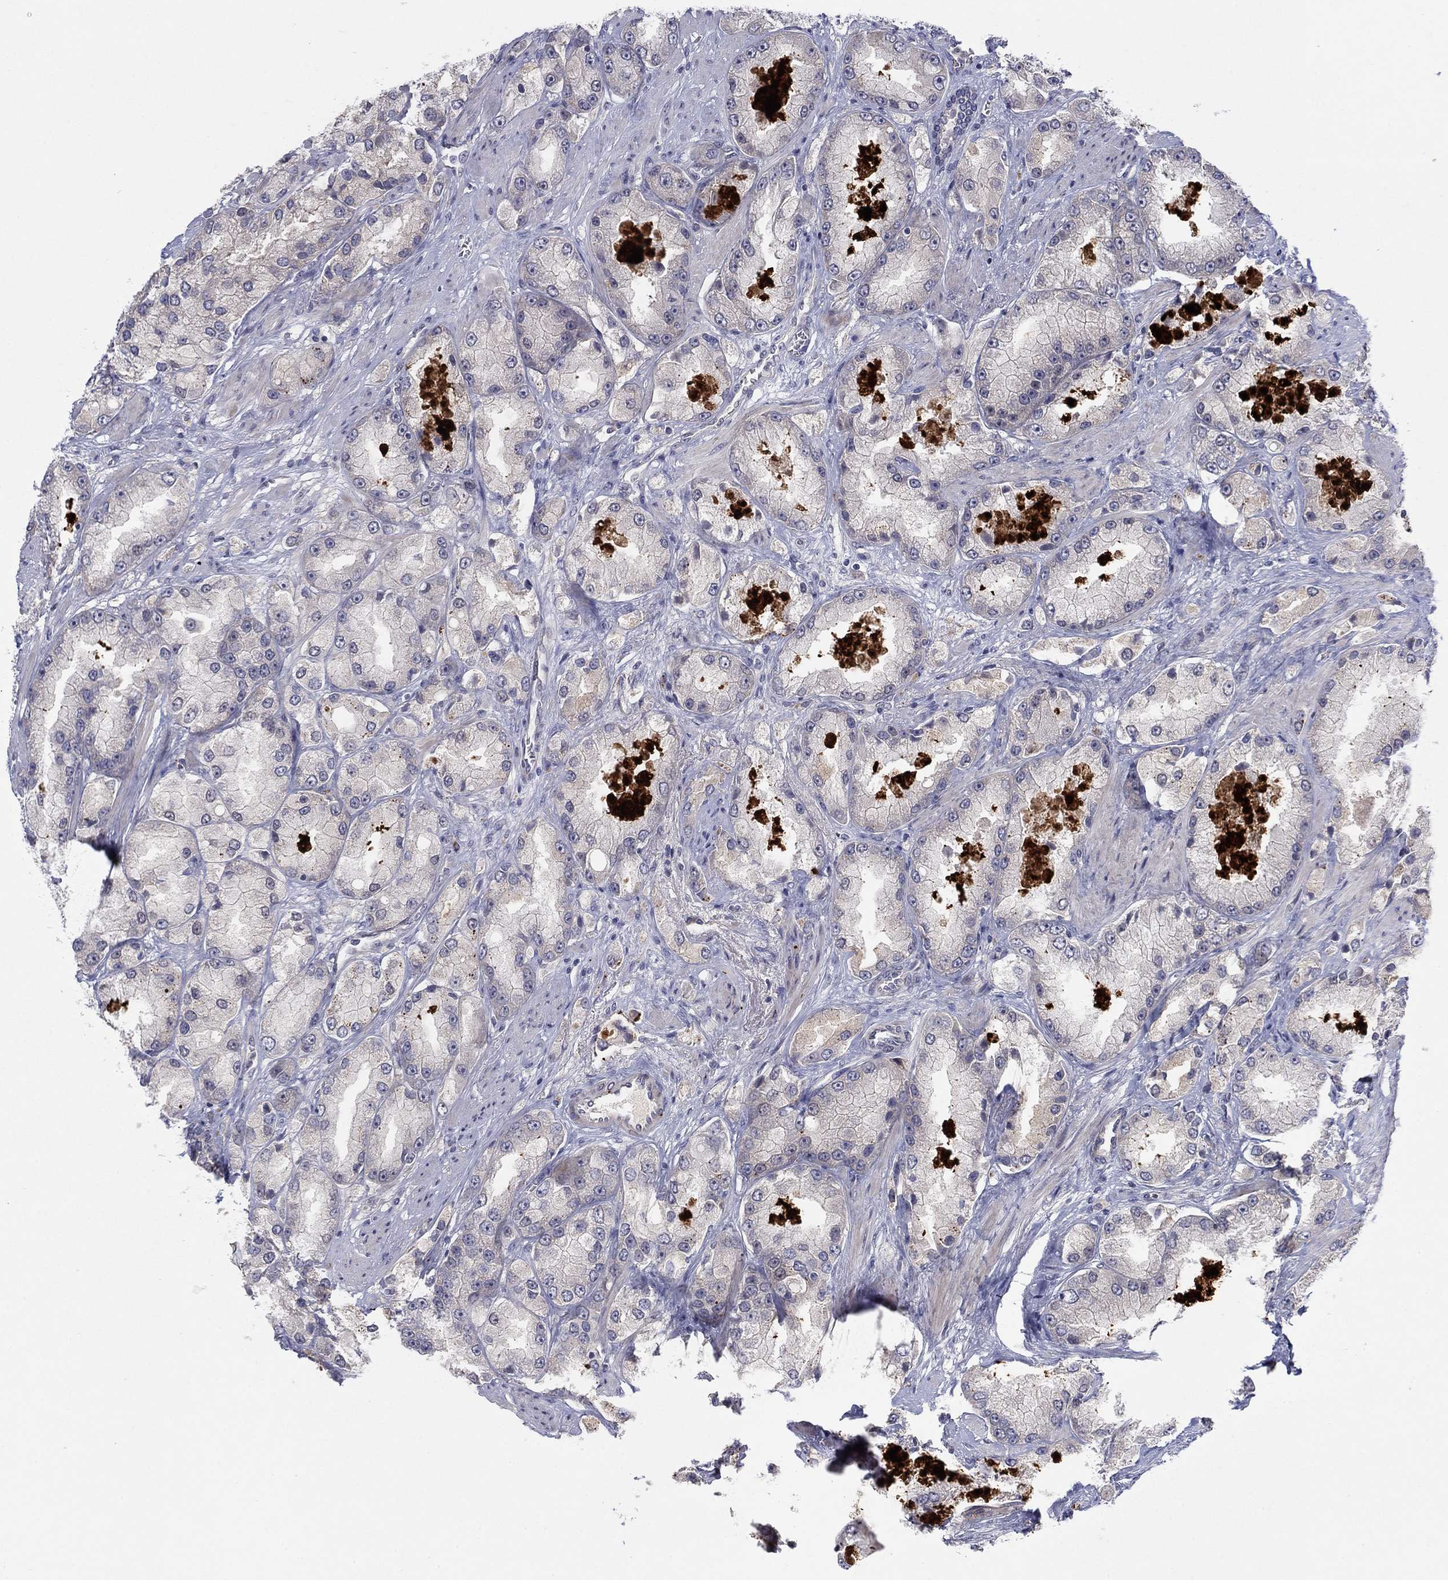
{"staining": {"intensity": "negative", "quantity": "none", "location": "none"}, "tissue": "prostate cancer", "cell_type": "Tumor cells", "image_type": "cancer", "snomed": [{"axis": "morphology", "description": "Adenocarcinoma, NOS"}, {"axis": "topography", "description": "Prostate and seminal vesicle, NOS"}, {"axis": "topography", "description": "Prostate"}], "caption": "Histopathology image shows no protein expression in tumor cells of prostate adenocarcinoma tissue.", "gene": "AMN1", "patient": {"sex": "male", "age": 64}}